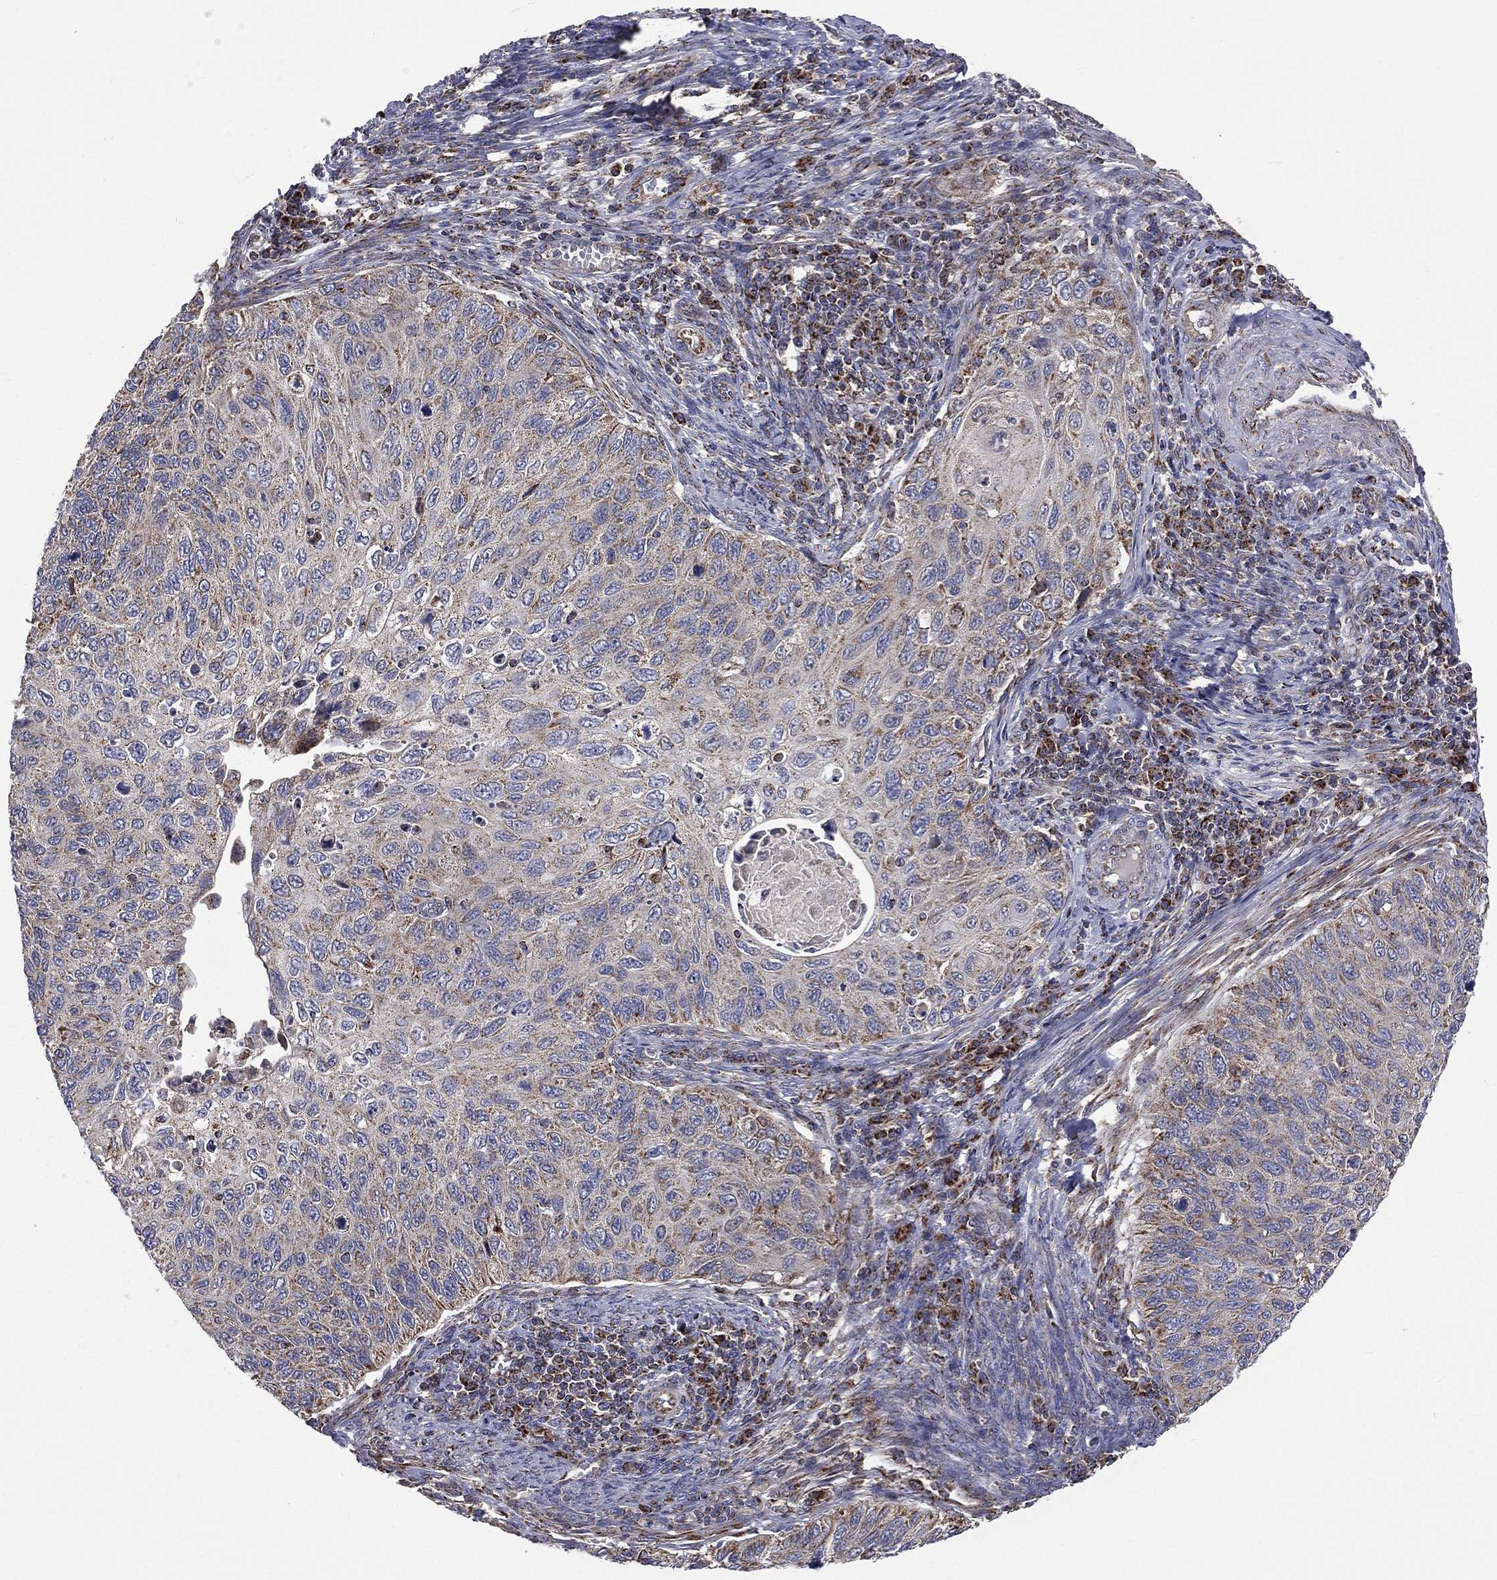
{"staining": {"intensity": "weak", "quantity": "<25%", "location": "cytoplasmic/membranous"}, "tissue": "cervical cancer", "cell_type": "Tumor cells", "image_type": "cancer", "snomed": [{"axis": "morphology", "description": "Squamous cell carcinoma, NOS"}, {"axis": "topography", "description": "Cervix"}], "caption": "Tumor cells are negative for protein expression in human cervical cancer (squamous cell carcinoma). The staining was performed using DAB to visualize the protein expression in brown, while the nuclei were stained in blue with hematoxylin (Magnification: 20x).", "gene": "GPD1", "patient": {"sex": "female", "age": 70}}